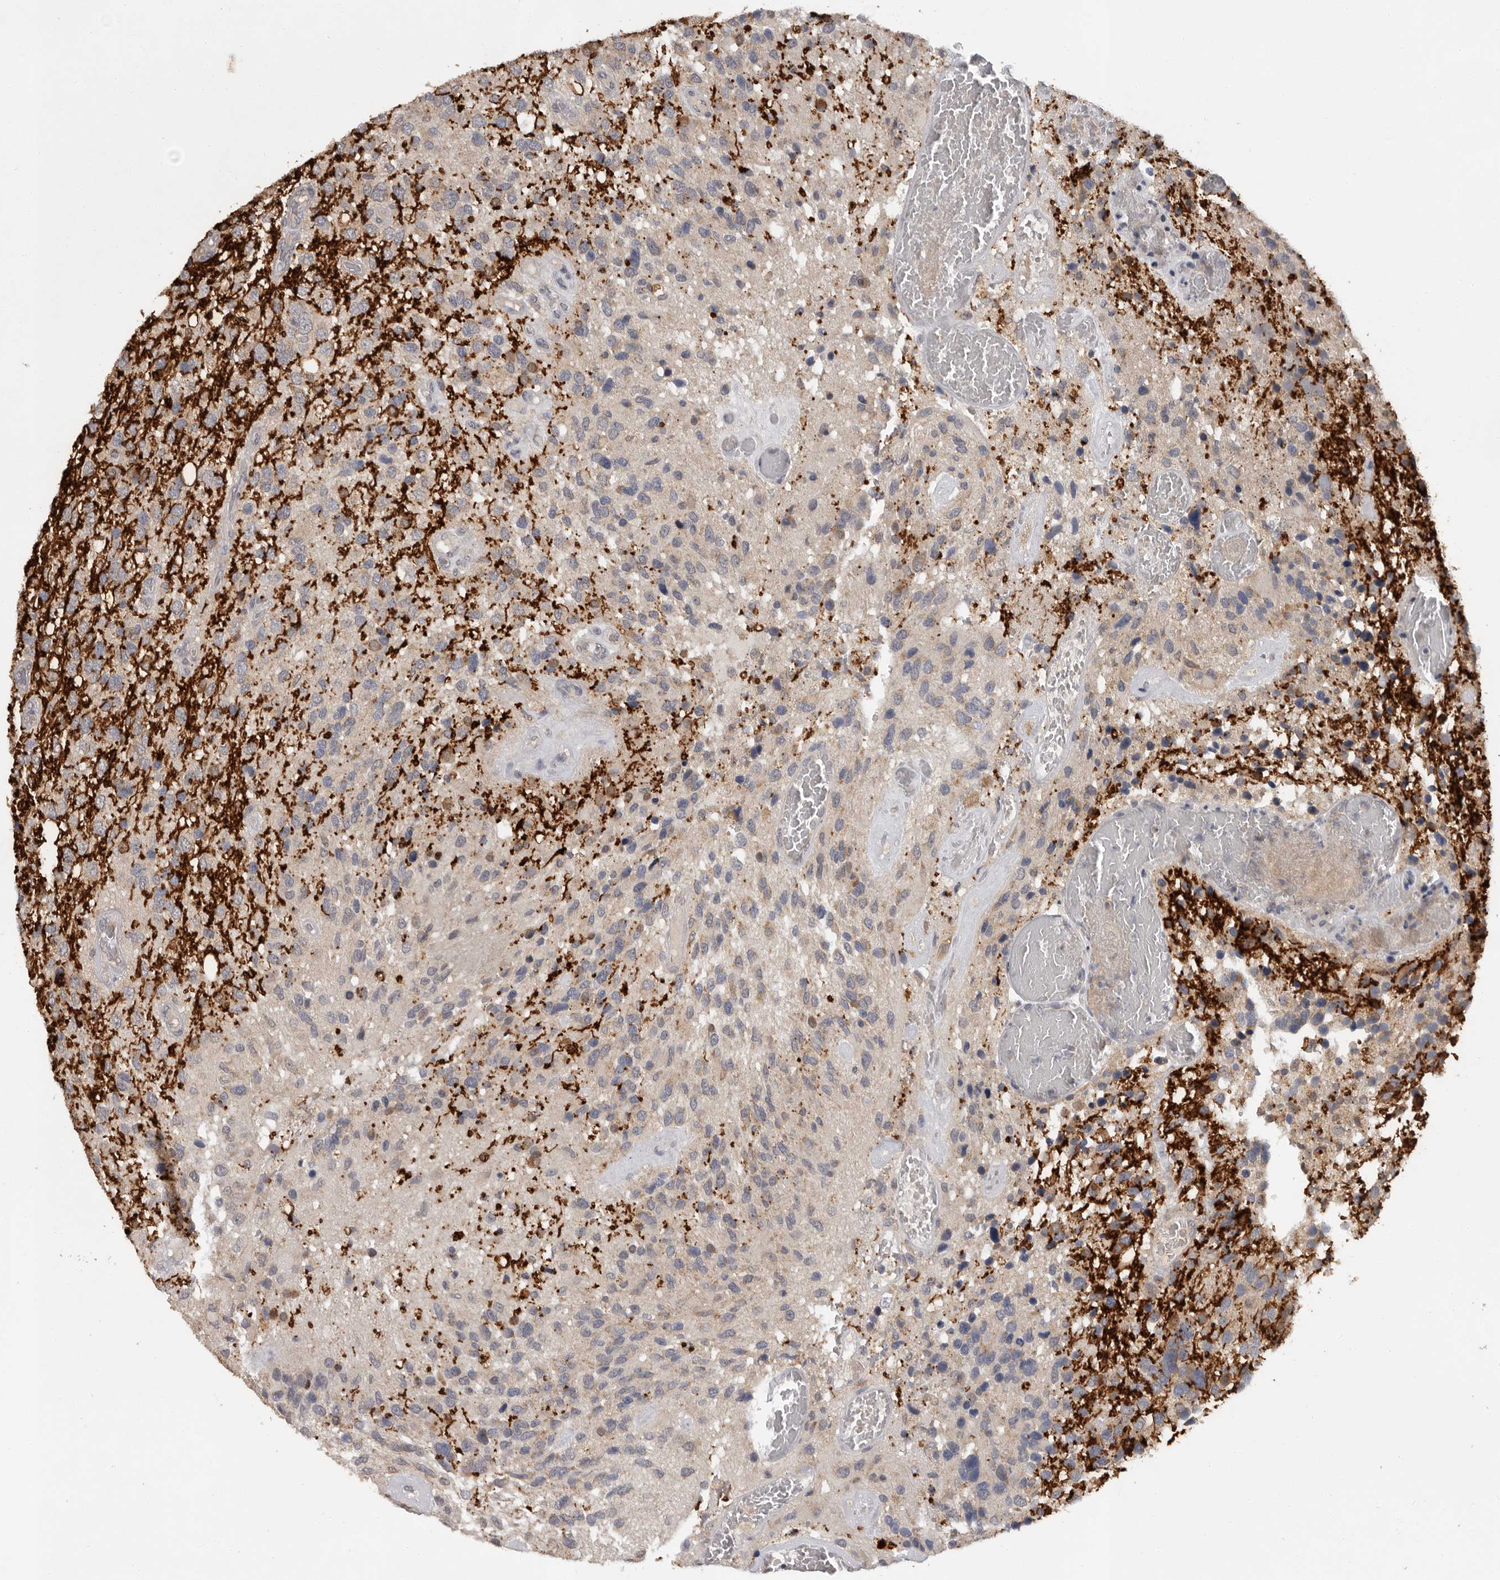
{"staining": {"intensity": "negative", "quantity": "none", "location": "none"}, "tissue": "glioma", "cell_type": "Tumor cells", "image_type": "cancer", "snomed": [{"axis": "morphology", "description": "Glioma, malignant, High grade"}, {"axis": "topography", "description": "Brain"}], "caption": "High-grade glioma (malignant) was stained to show a protein in brown. There is no significant expression in tumor cells. Nuclei are stained in blue.", "gene": "MTF1", "patient": {"sex": "female", "age": 58}}